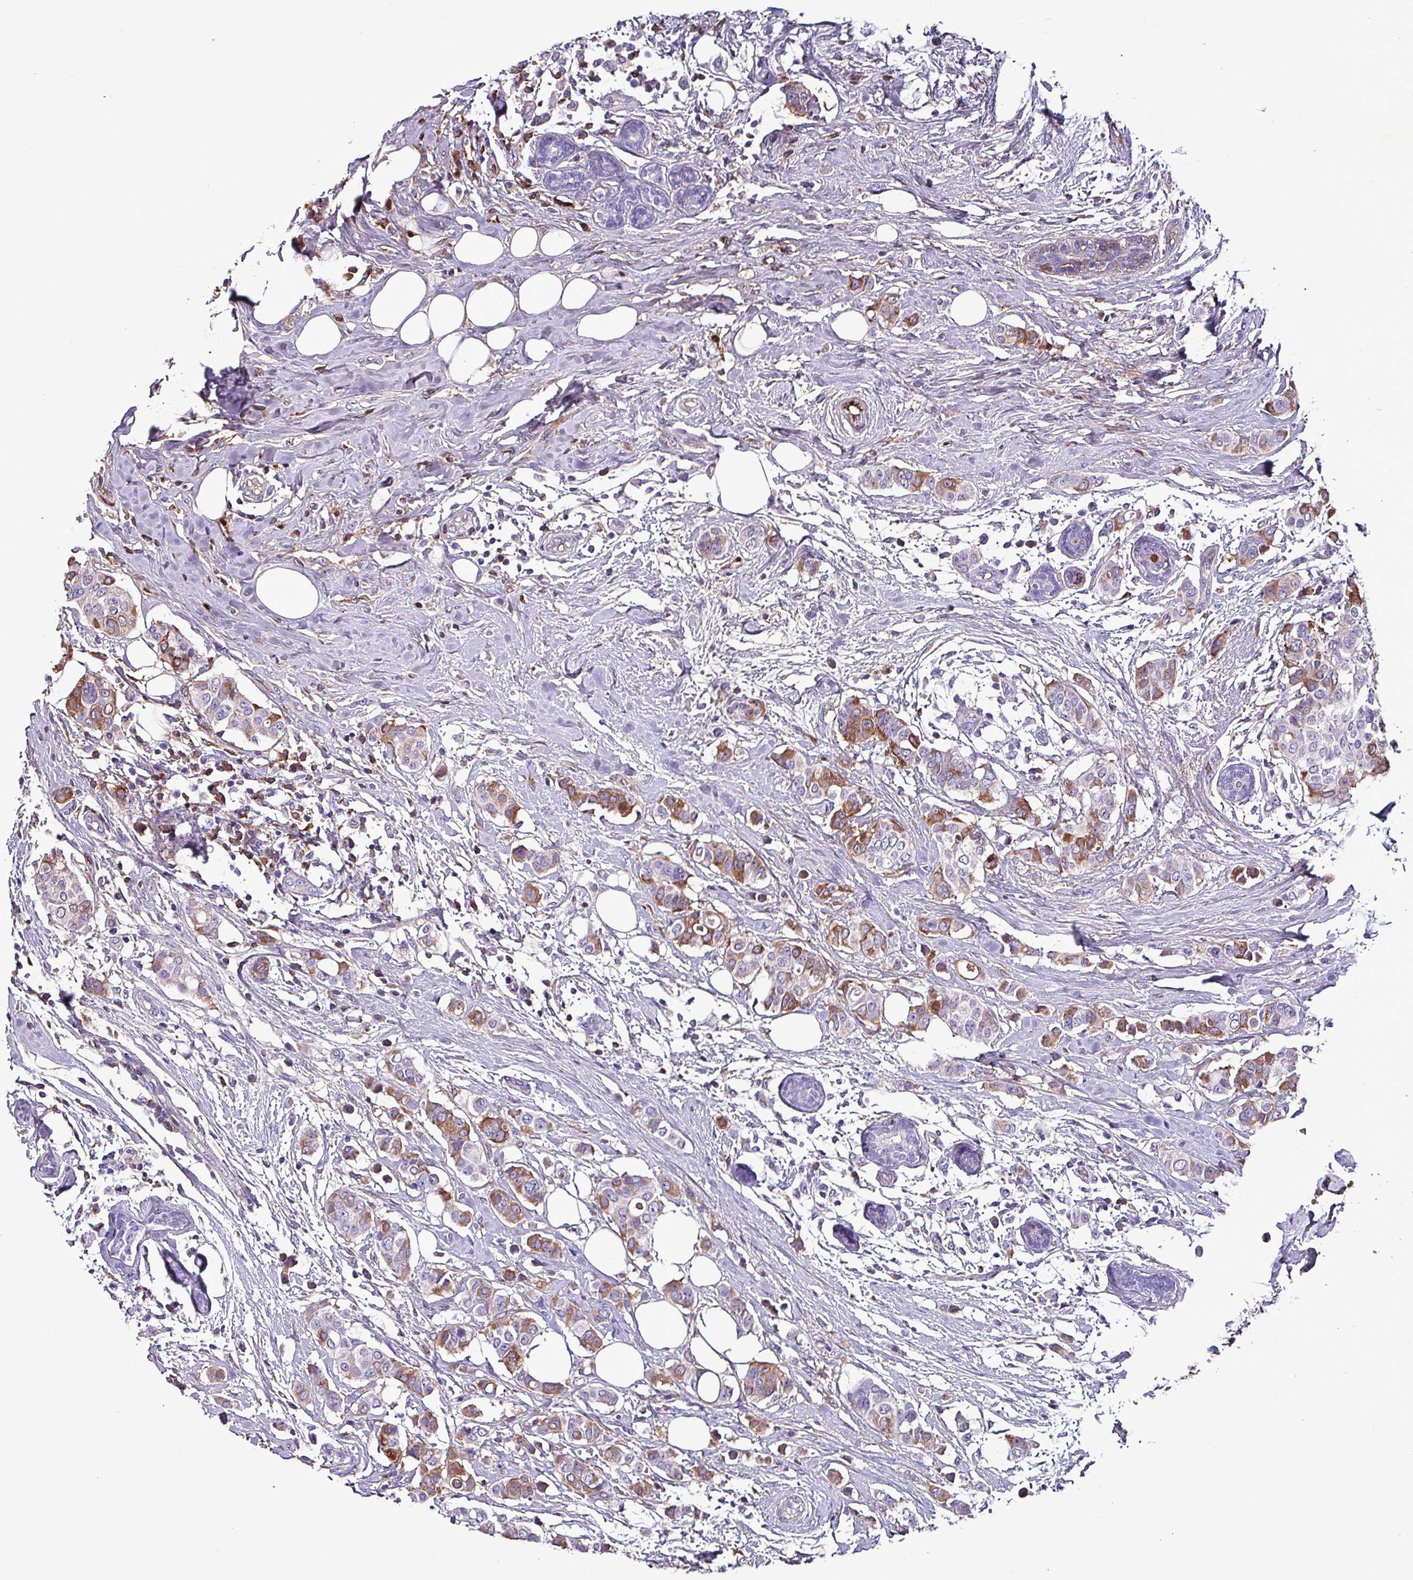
{"staining": {"intensity": "moderate", "quantity": "25%-75%", "location": "cytoplasmic/membranous"}, "tissue": "breast cancer", "cell_type": "Tumor cells", "image_type": "cancer", "snomed": [{"axis": "morphology", "description": "Lobular carcinoma"}, {"axis": "topography", "description": "Breast"}], "caption": "This is an image of immunohistochemistry (IHC) staining of lobular carcinoma (breast), which shows moderate staining in the cytoplasmic/membranous of tumor cells.", "gene": "HP", "patient": {"sex": "female", "age": 51}}